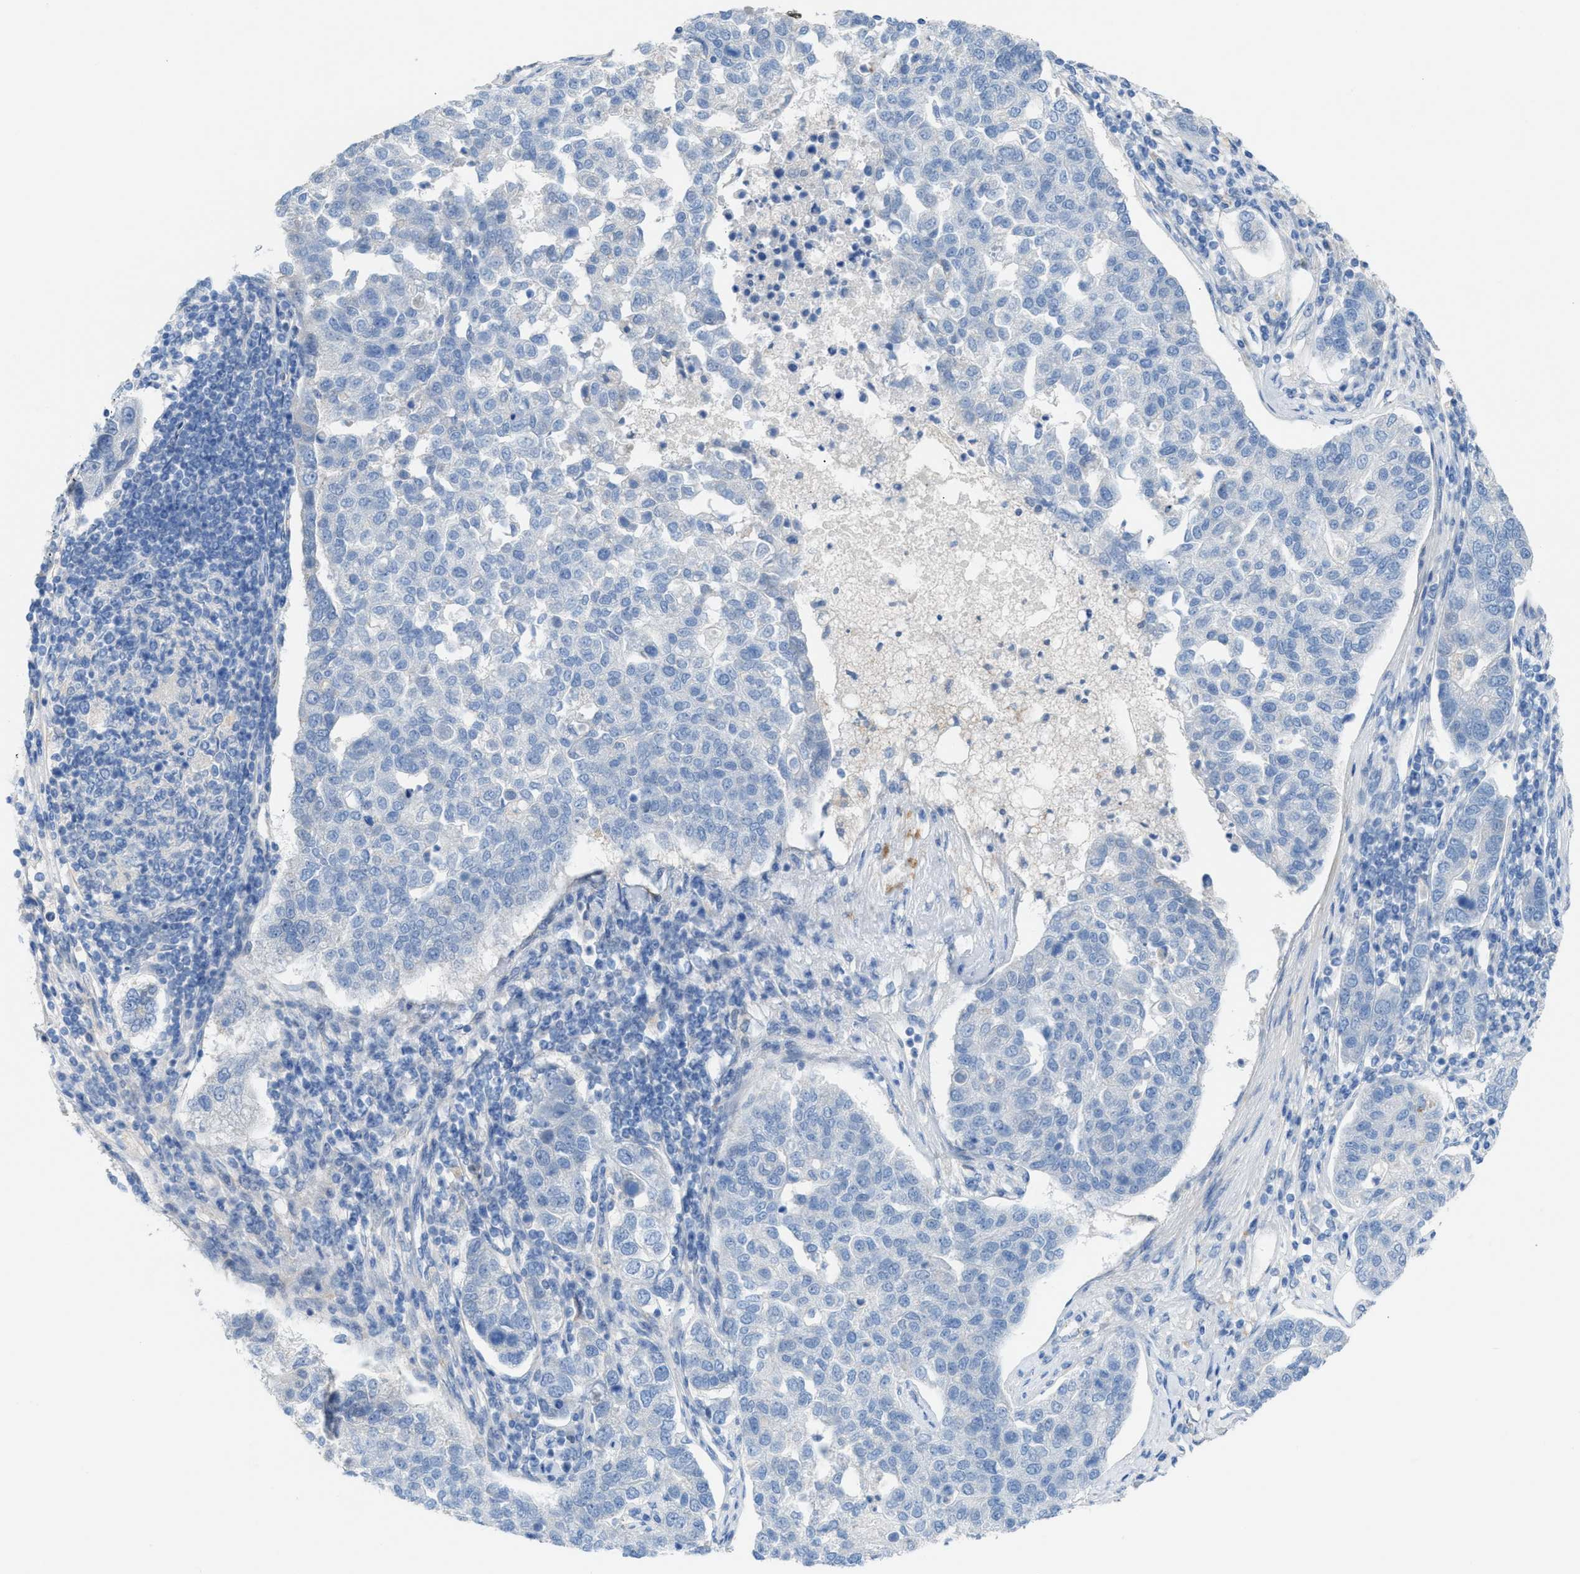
{"staining": {"intensity": "negative", "quantity": "none", "location": "none"}, "tissue": "pancreatic cancer", "cell_type": "Tumor cells", "image_type": "cancer", "snomed": [{"axis": "morphology", "description": "Adenocarcinoma, NOS"}, {"axis": "topography", "description": "Pancreas"}], "caption": "This is a photomicrograph of IHC staining of pancreatic adenocarcinoma, which shows no positivity in tumor cells.", "gene": "ASPA", "patient": {"sex": "female", "age": 61}}